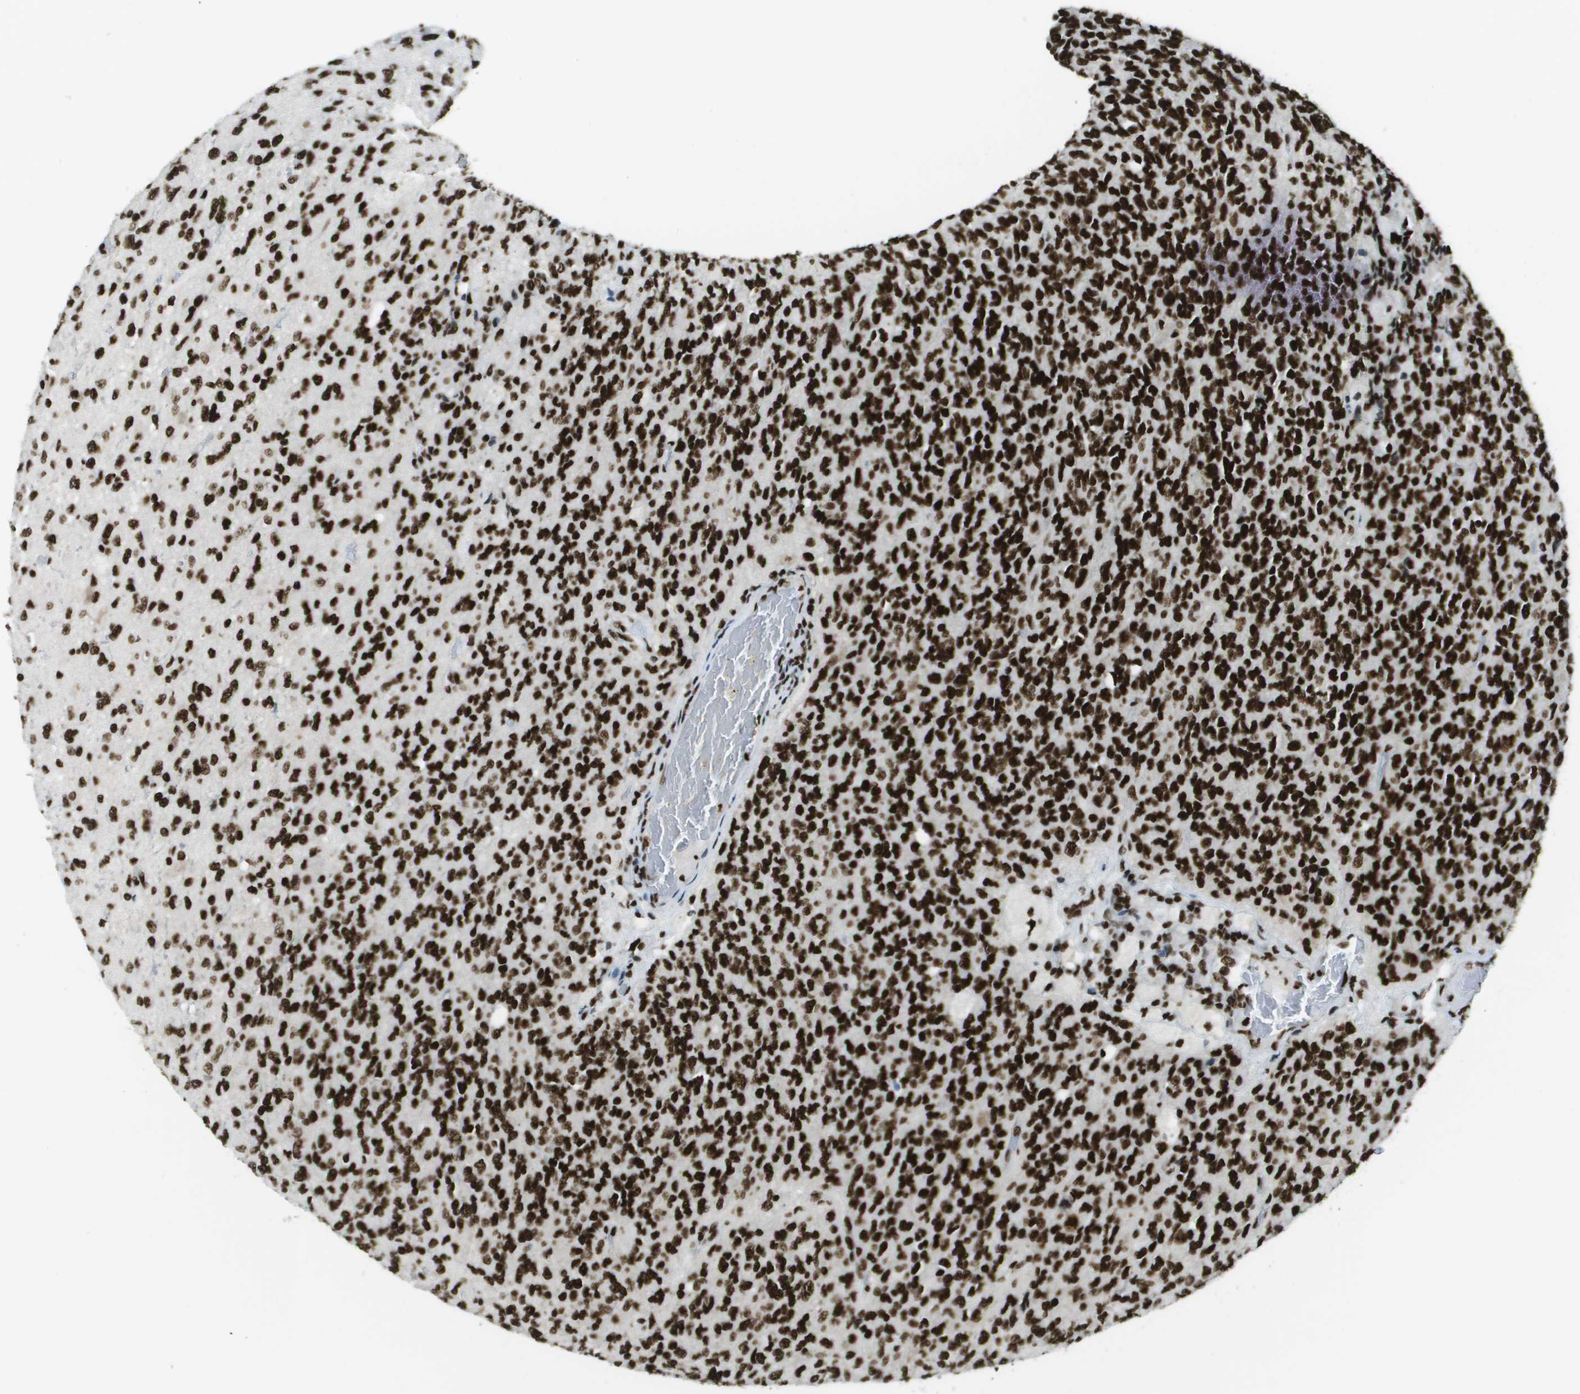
{"staining": {"intensity": "strong", "quantity": ">75%", "location": "nuclear"}, "tissue": "glioma", "cell_type": "Tumor cells", "image_type": "cancer", "snomed": [{"axis": "morphology", "description": "Glioma, malignant, High grade"}, {"axis": "topography", "description": "pancreas cauda"}], "caption": "High-magnification brightfield microscopy of malignant glioma (high-grade) stained with DAB (3,3'-diaminobenzidine) (brown) and counterstained with hematoxylin (blue). tumor cells exhibit strong nuclear expression is present in about>75% of cells. The staining was performed using DAB, with brown indicating positive protein expression. Nuclei are stained blue with hematoxylin.", "gene": "GLYR1", "patient": {"sex": "male", "age": 60}}